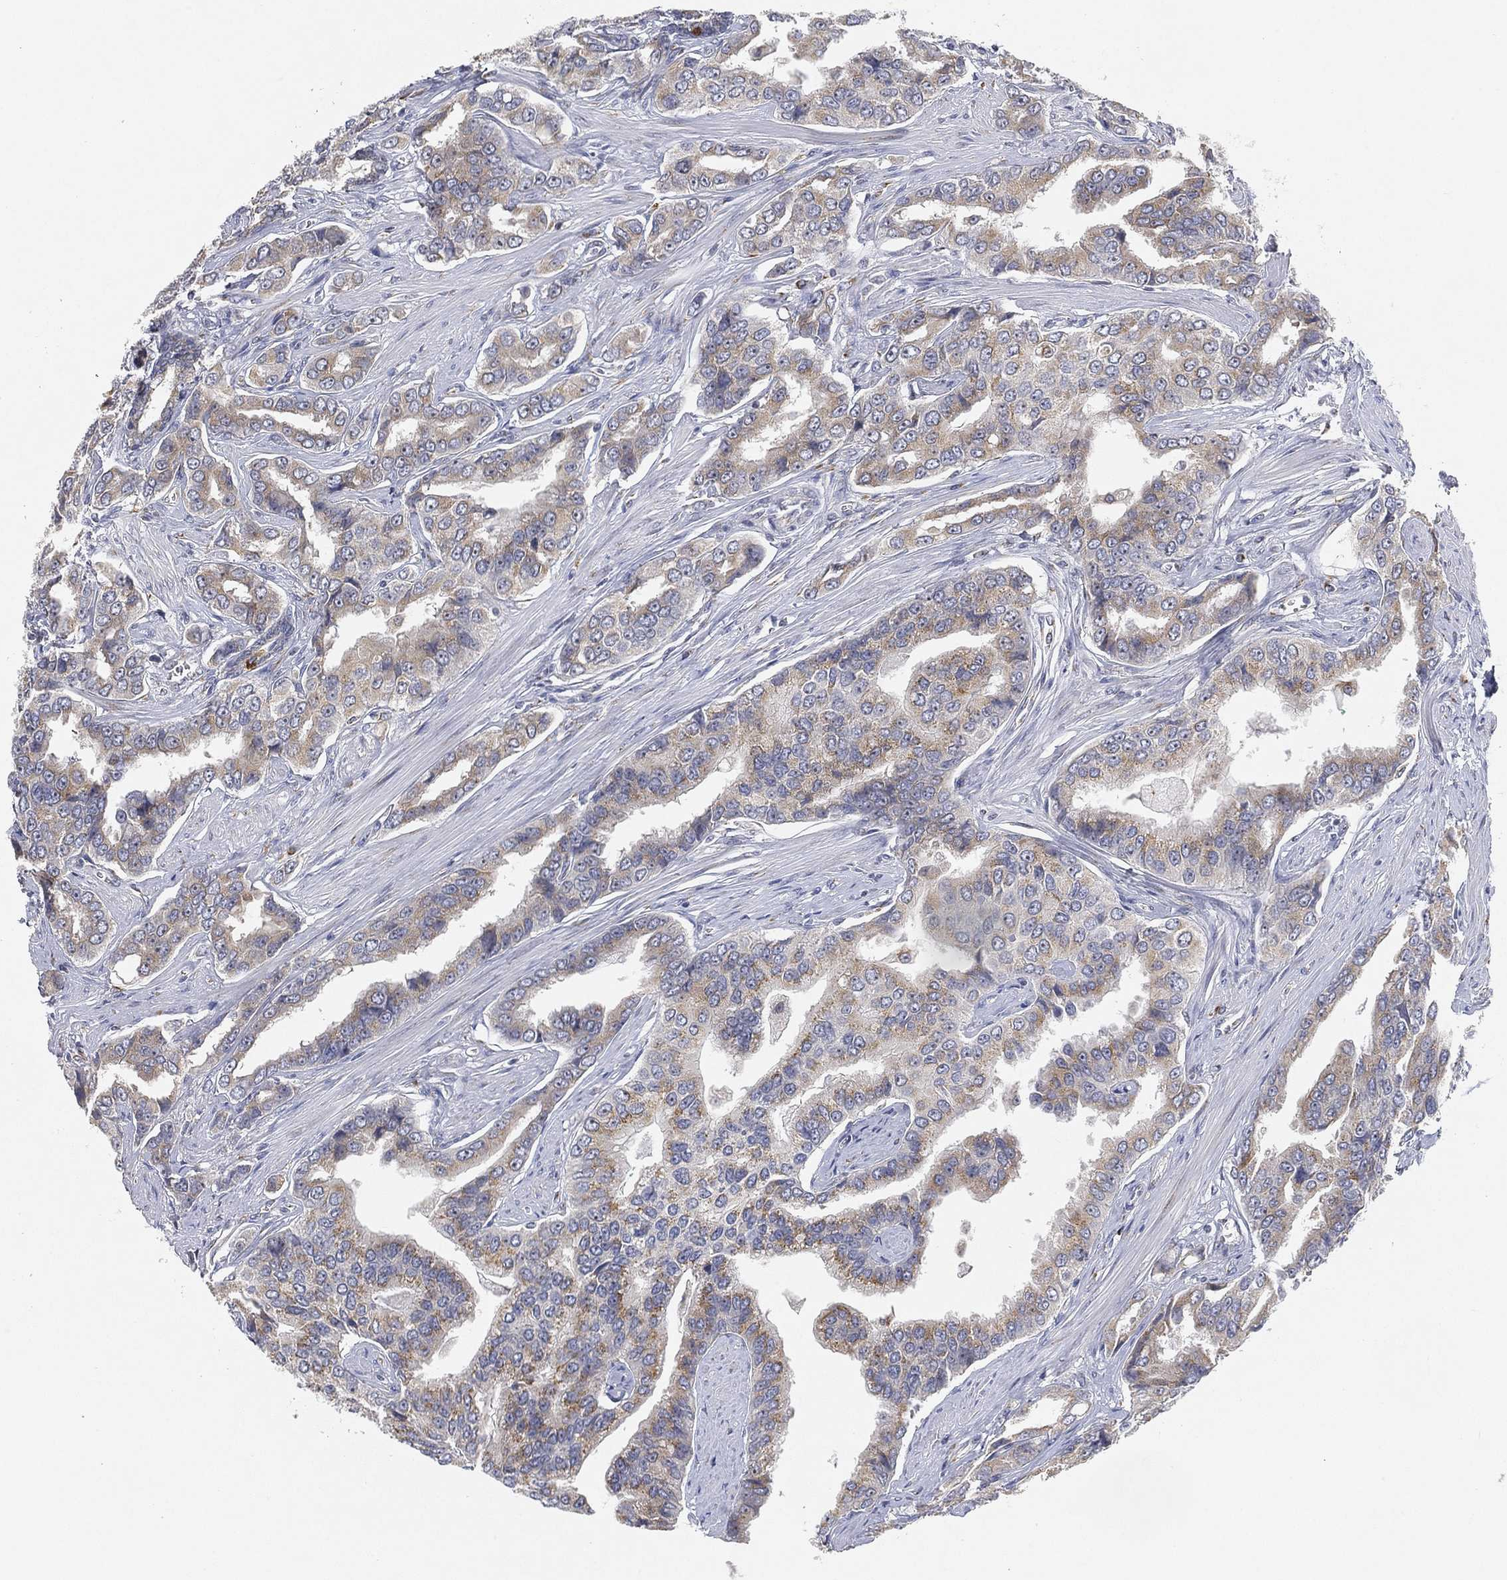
{"staining": {"intensity": "moderate", "quantity": "25%-75%", "location": "cytoplasmic/membranous"}, "tissue": "prostate cancer", "cell_type": "Tumor cells", "image_type": "cancer", "snomed": [{"axis": "morphology", "description": "Adenocarcinoma, NOS"}, {"axis": "topography", "description": "Prostate and seminal vesicle, NOS"}, {"axis": "topography", "description": "Prostate"}], "caption": "The histopathology image demonstrates staining of adenocarcinoma (prostate), revealing moderate cytoplasmic/membranous protein staining (brown color) within tumor cells.", "gene": "TICAM1", "patient": {"sex": "male", "age": 69}}